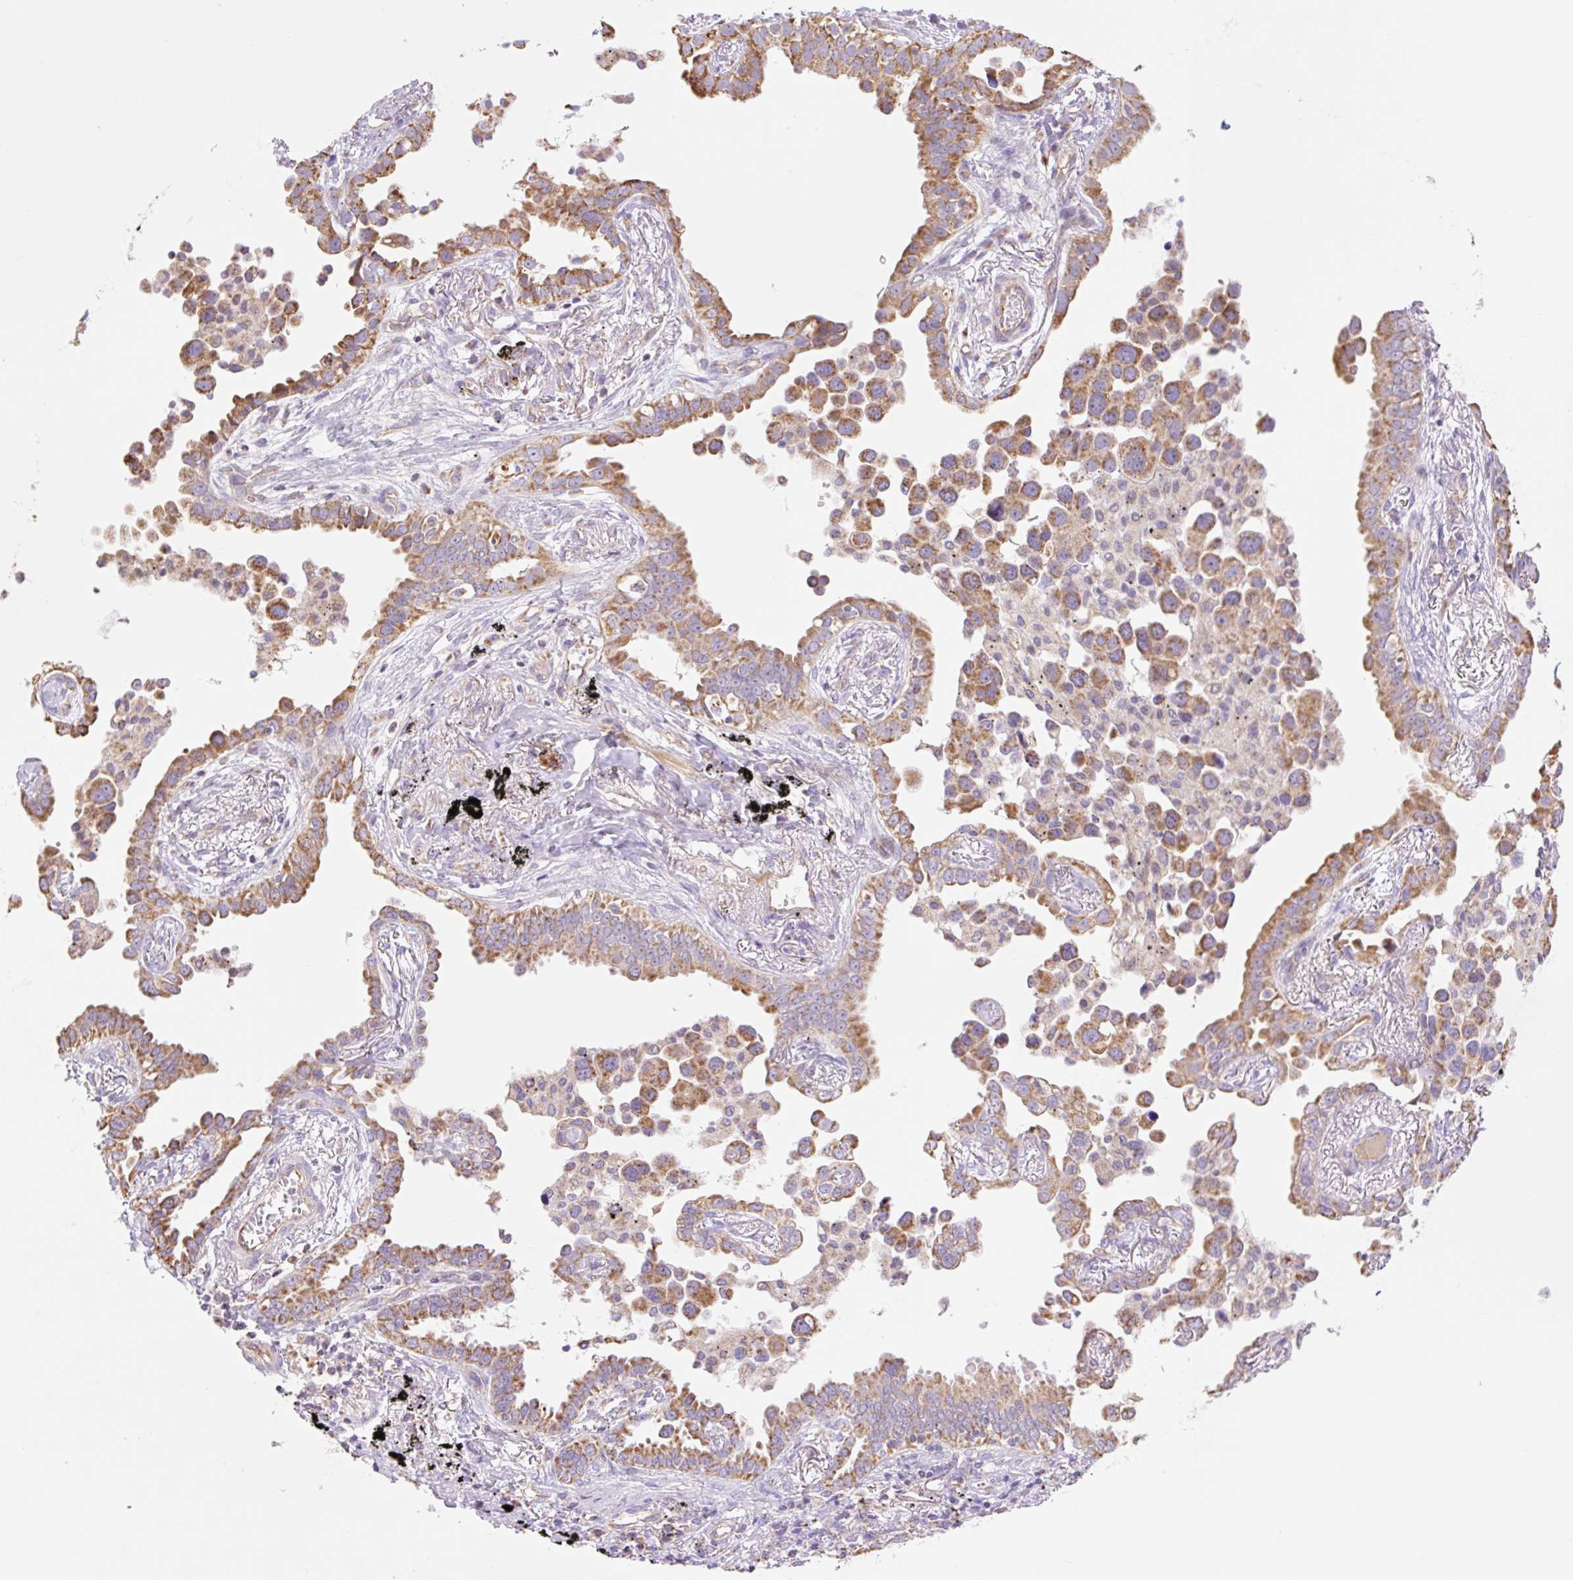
{"staining": {"intensity": "moderate", "quantity": ">75%", "location": "cytoplasmic/membranous"}, "tissue": "lung cancer", "cell_type": "Tumor cells", "image_type": "cancer", "snomed": [{"axis": "morphology", "description": "Adenocarcinoma, NOS"}, {"axis": "topography", "description": "Lung"}], "caption": "Moderate cytoplasmic/membranous protein positivity is appreciated in approximately >75% of tumor cells in adenocarcinoma (lung).", "gene": "ESAM", "patient": {"sex": "male", "age": 67}}